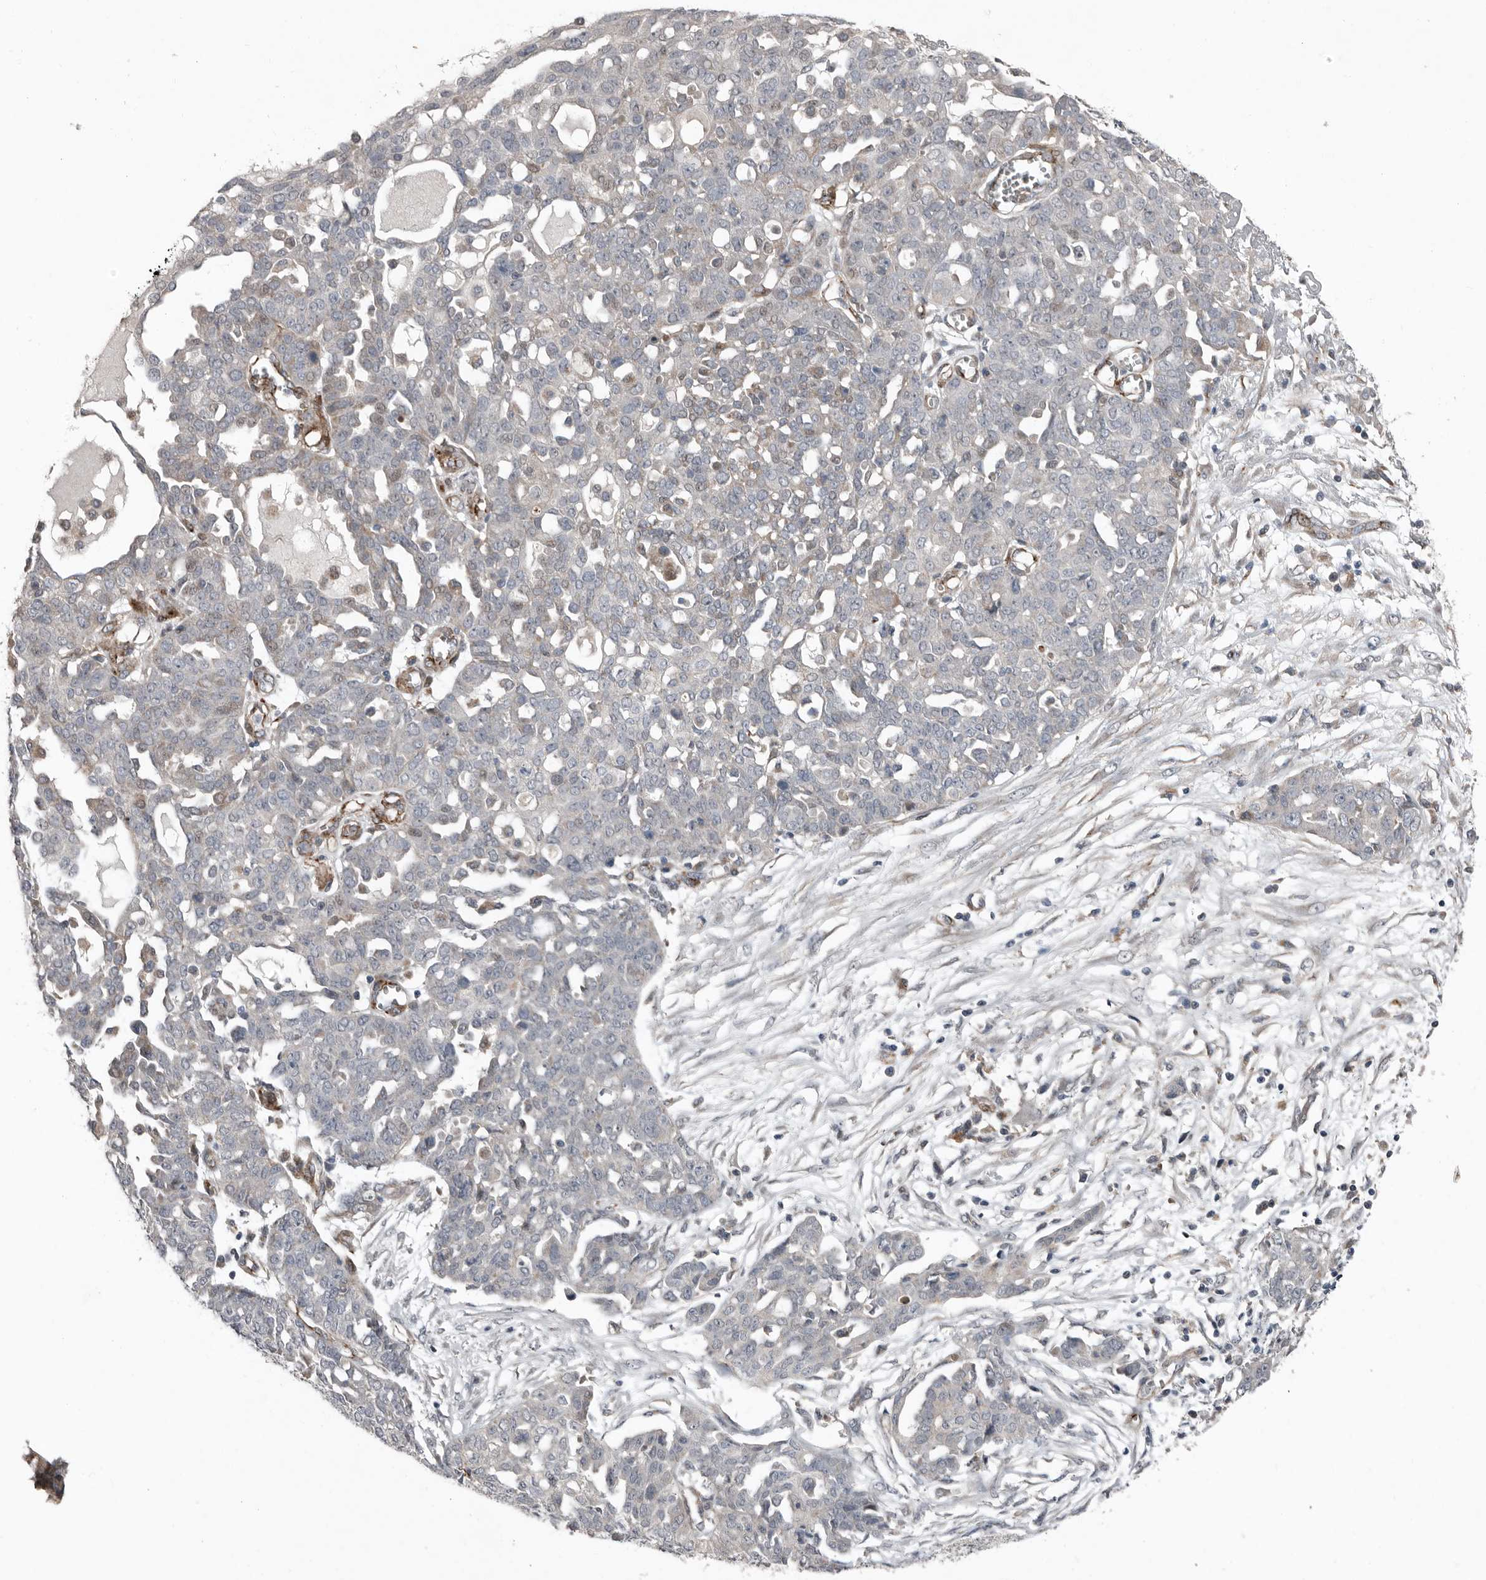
{"staining": {"intensity": "negative", "quantity": "none", "location": "none"}, "tissue": "ovarian cancer", "cell_type": "Tumor cells", "image_type": "cancer", "snomed": [{"axis": "morphology", "description": "Cystadenocarcinoma, serous, NOS"}, {"axis": "topography", "description": "Soft tissue"}, {"axis": "topography", "description": "Ovary"}], "caption": "Photomicrograph shows no protein positivity in tumor cells of ovarian cancer (serous cystadenocarcinoma) tissue.", "gene": "RANBP17", "patient": {"sex": "female", "age": 57}}